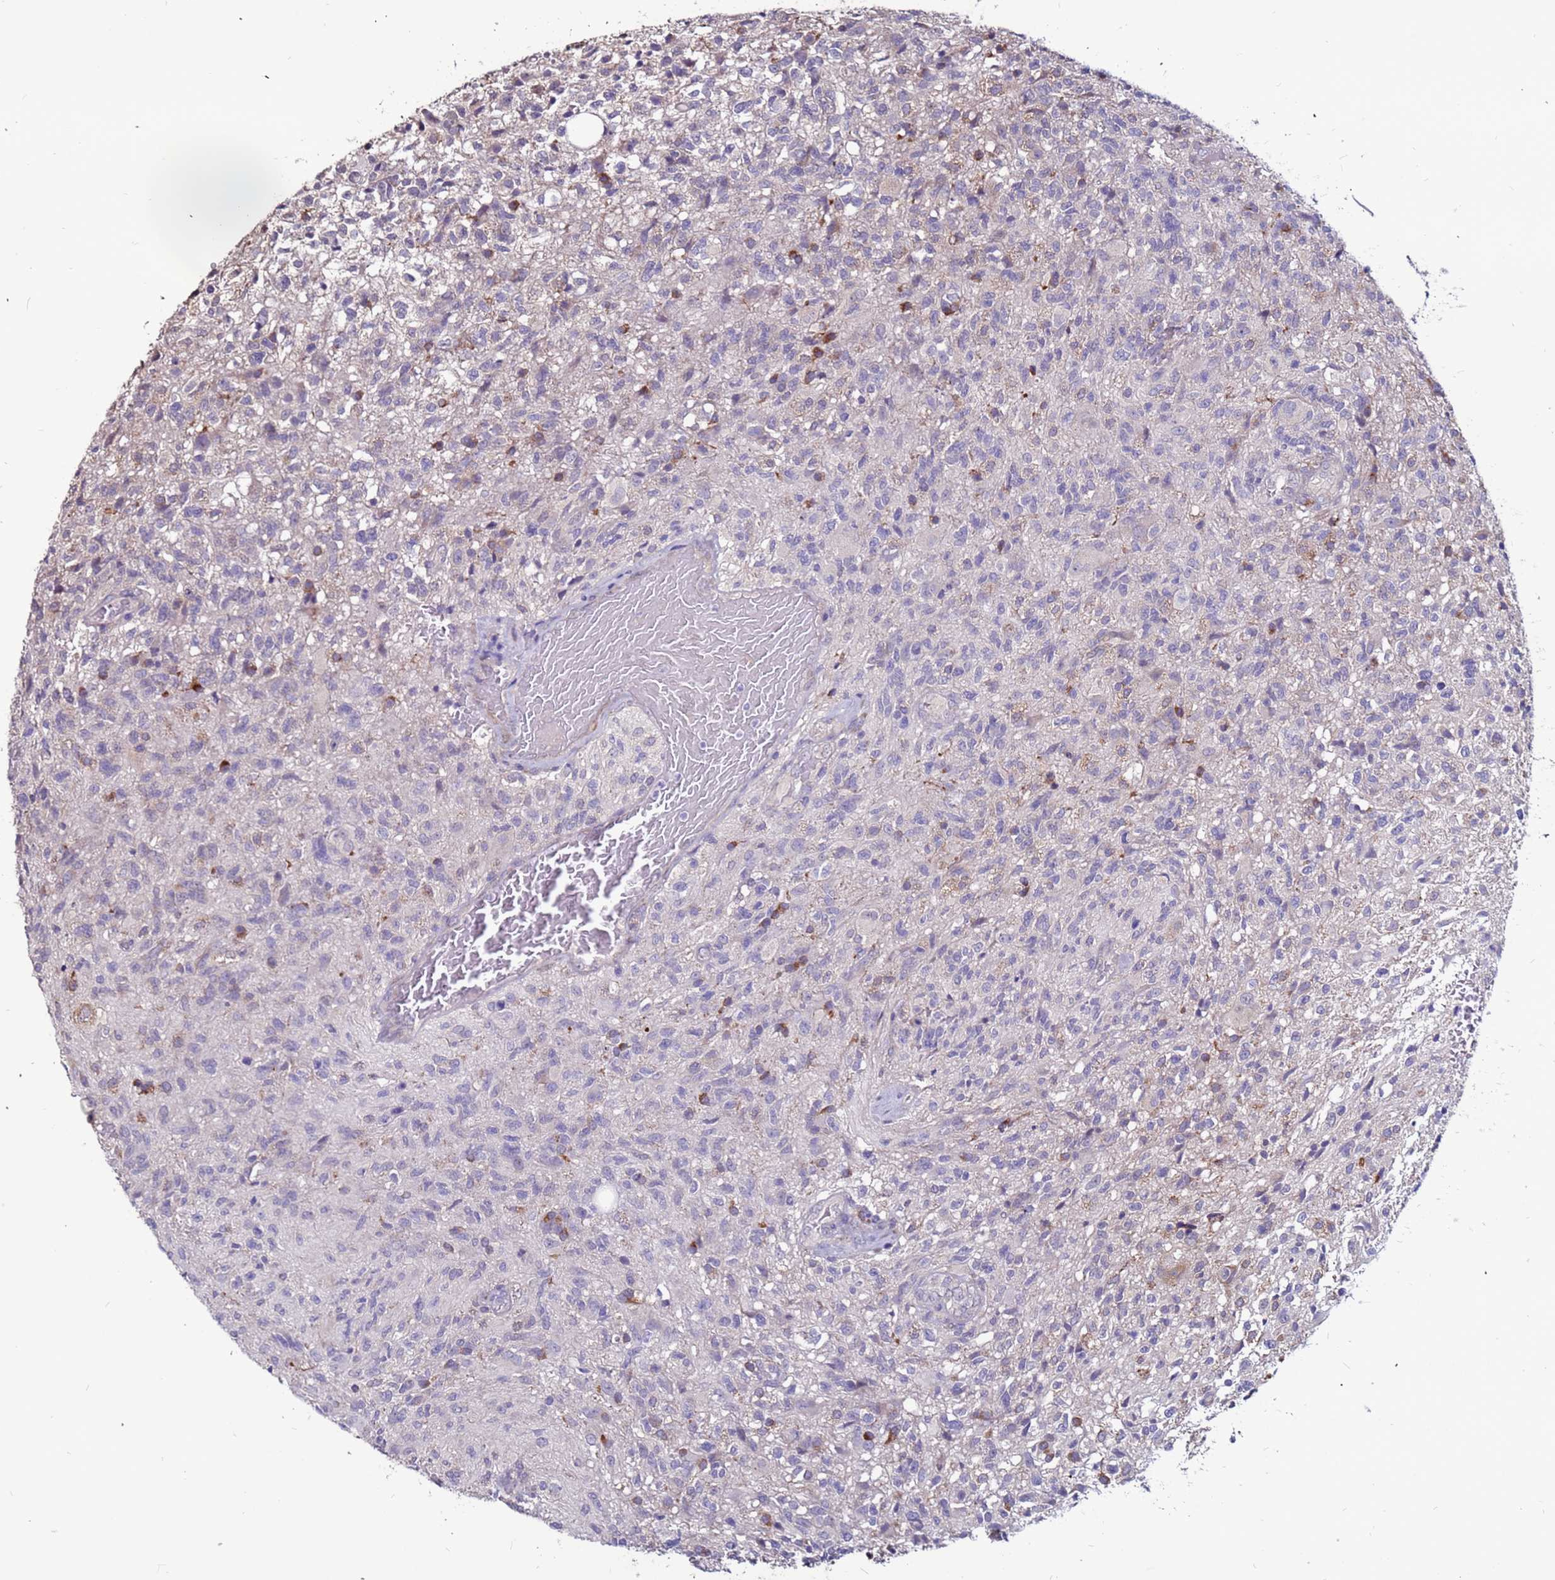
{"staining": {"intensity": "negative", "quantity": "none", "location": "none"}, "tissue": "glioma", "cell_type": "Tumor cells", "image_type": "cancer", "snomed": [{"axis": "morphology", "description": "Glioma, malignant, High grade"}, {"axis": "topography", "description": "Brain"}], "caption": "Image shows no protein expression in tumor cells of glioma tissue.", "gene": "SLC44A3", "patient": {"sex": "male", "age": 56}}